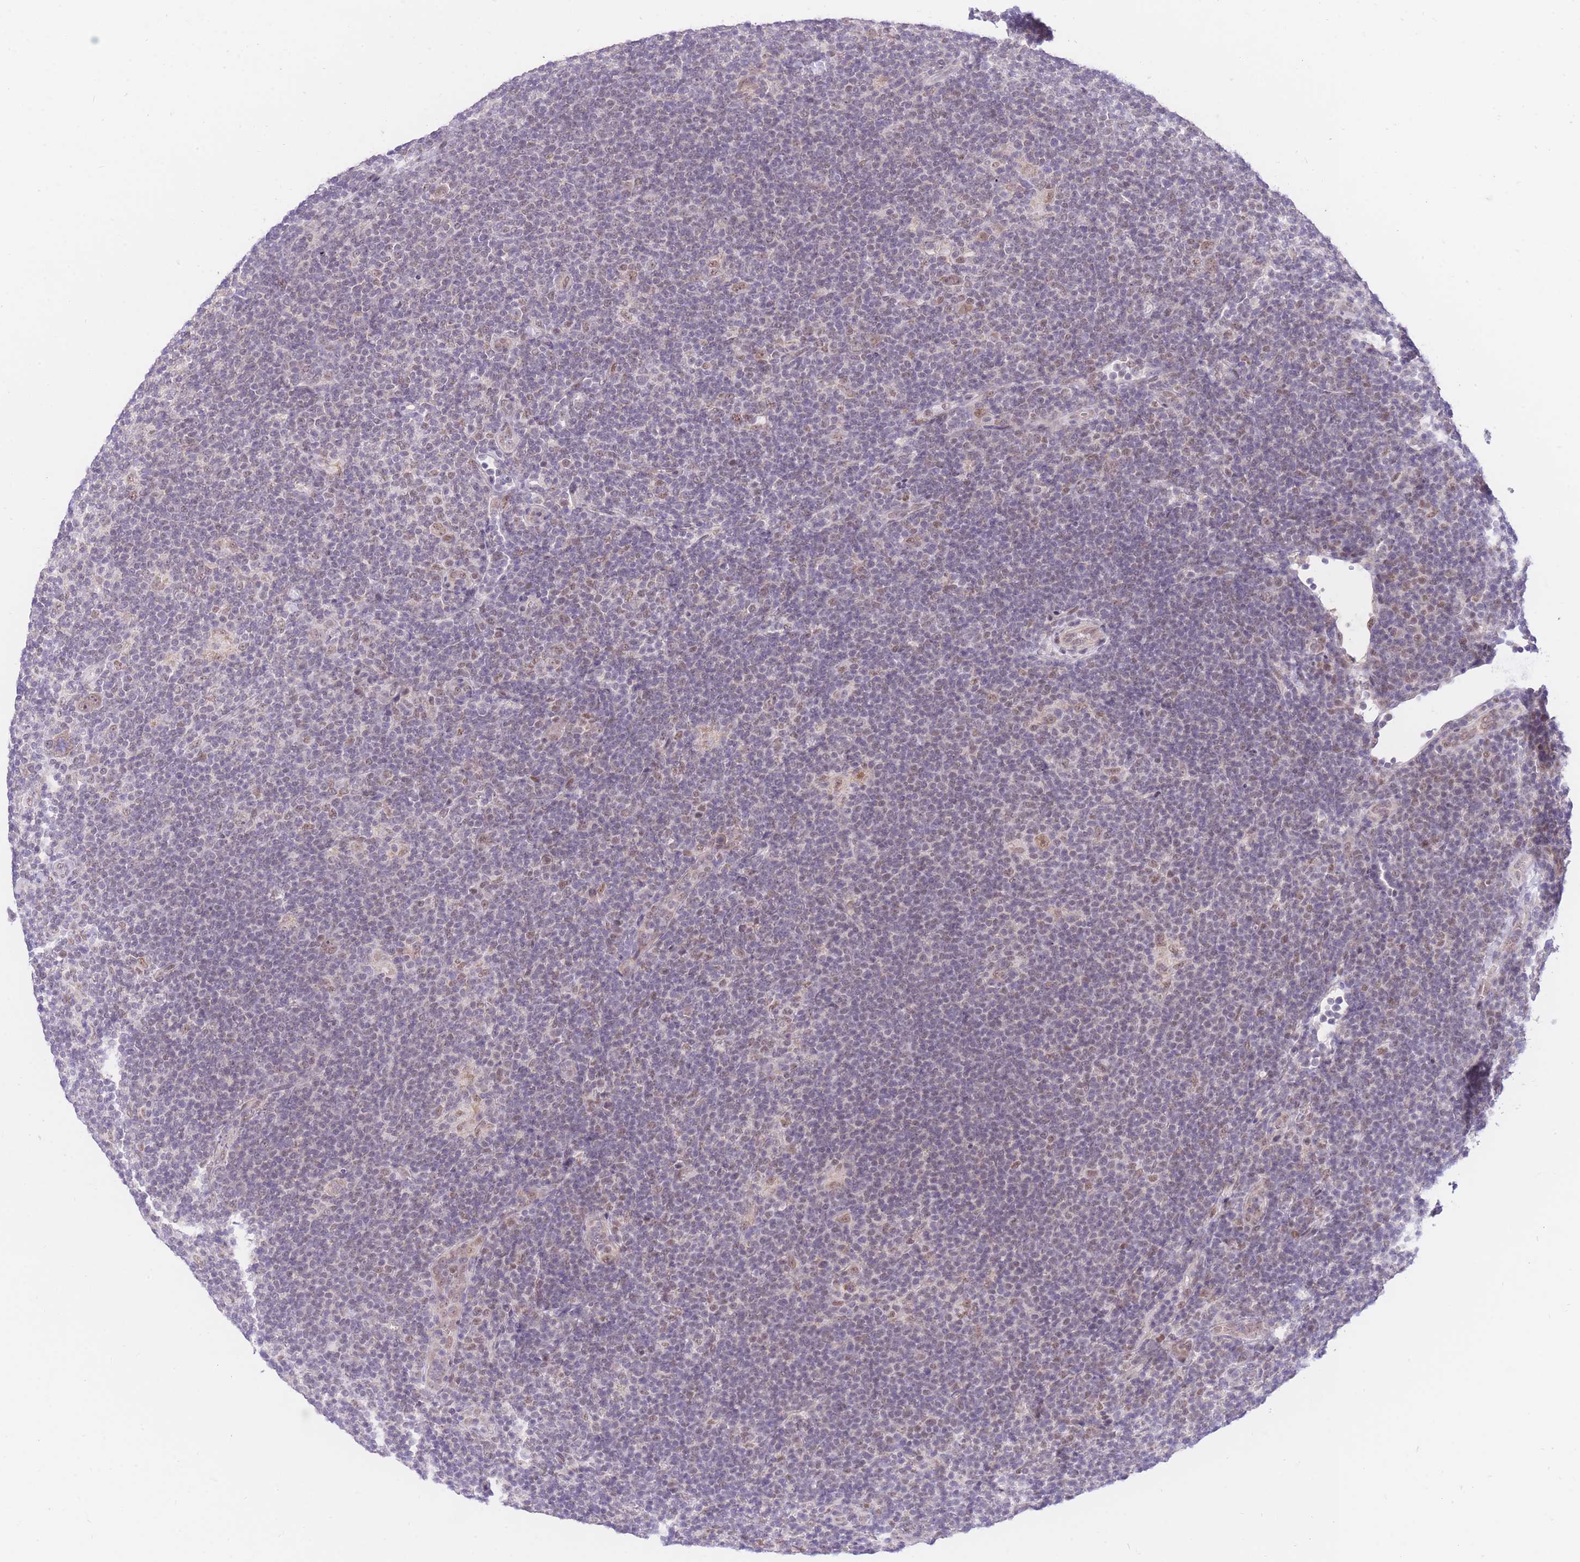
{"staining": {"intensity": "moderate", "quantity": ">75%", "location": "nuclear"}, "tissue": "lymphoma", "cell_type": "Tumor cells", "image_type": "cancer", "snomed": [{"axis": "morphology", "description": "Hodgkin's disease, NOS"}, {"axis": "topography", "description": "Lymph node"}], "caption": "Protein positivity by immunohistochemistry (IHC) exhibits moderate nuclear staining in about >75% of tumor cells in Hodgkin's disease. (Brightfield microscopy of DAB IHC at high magnification).", "gene": "UBXN7", "patient": {"sex": "female", "age": 57}}